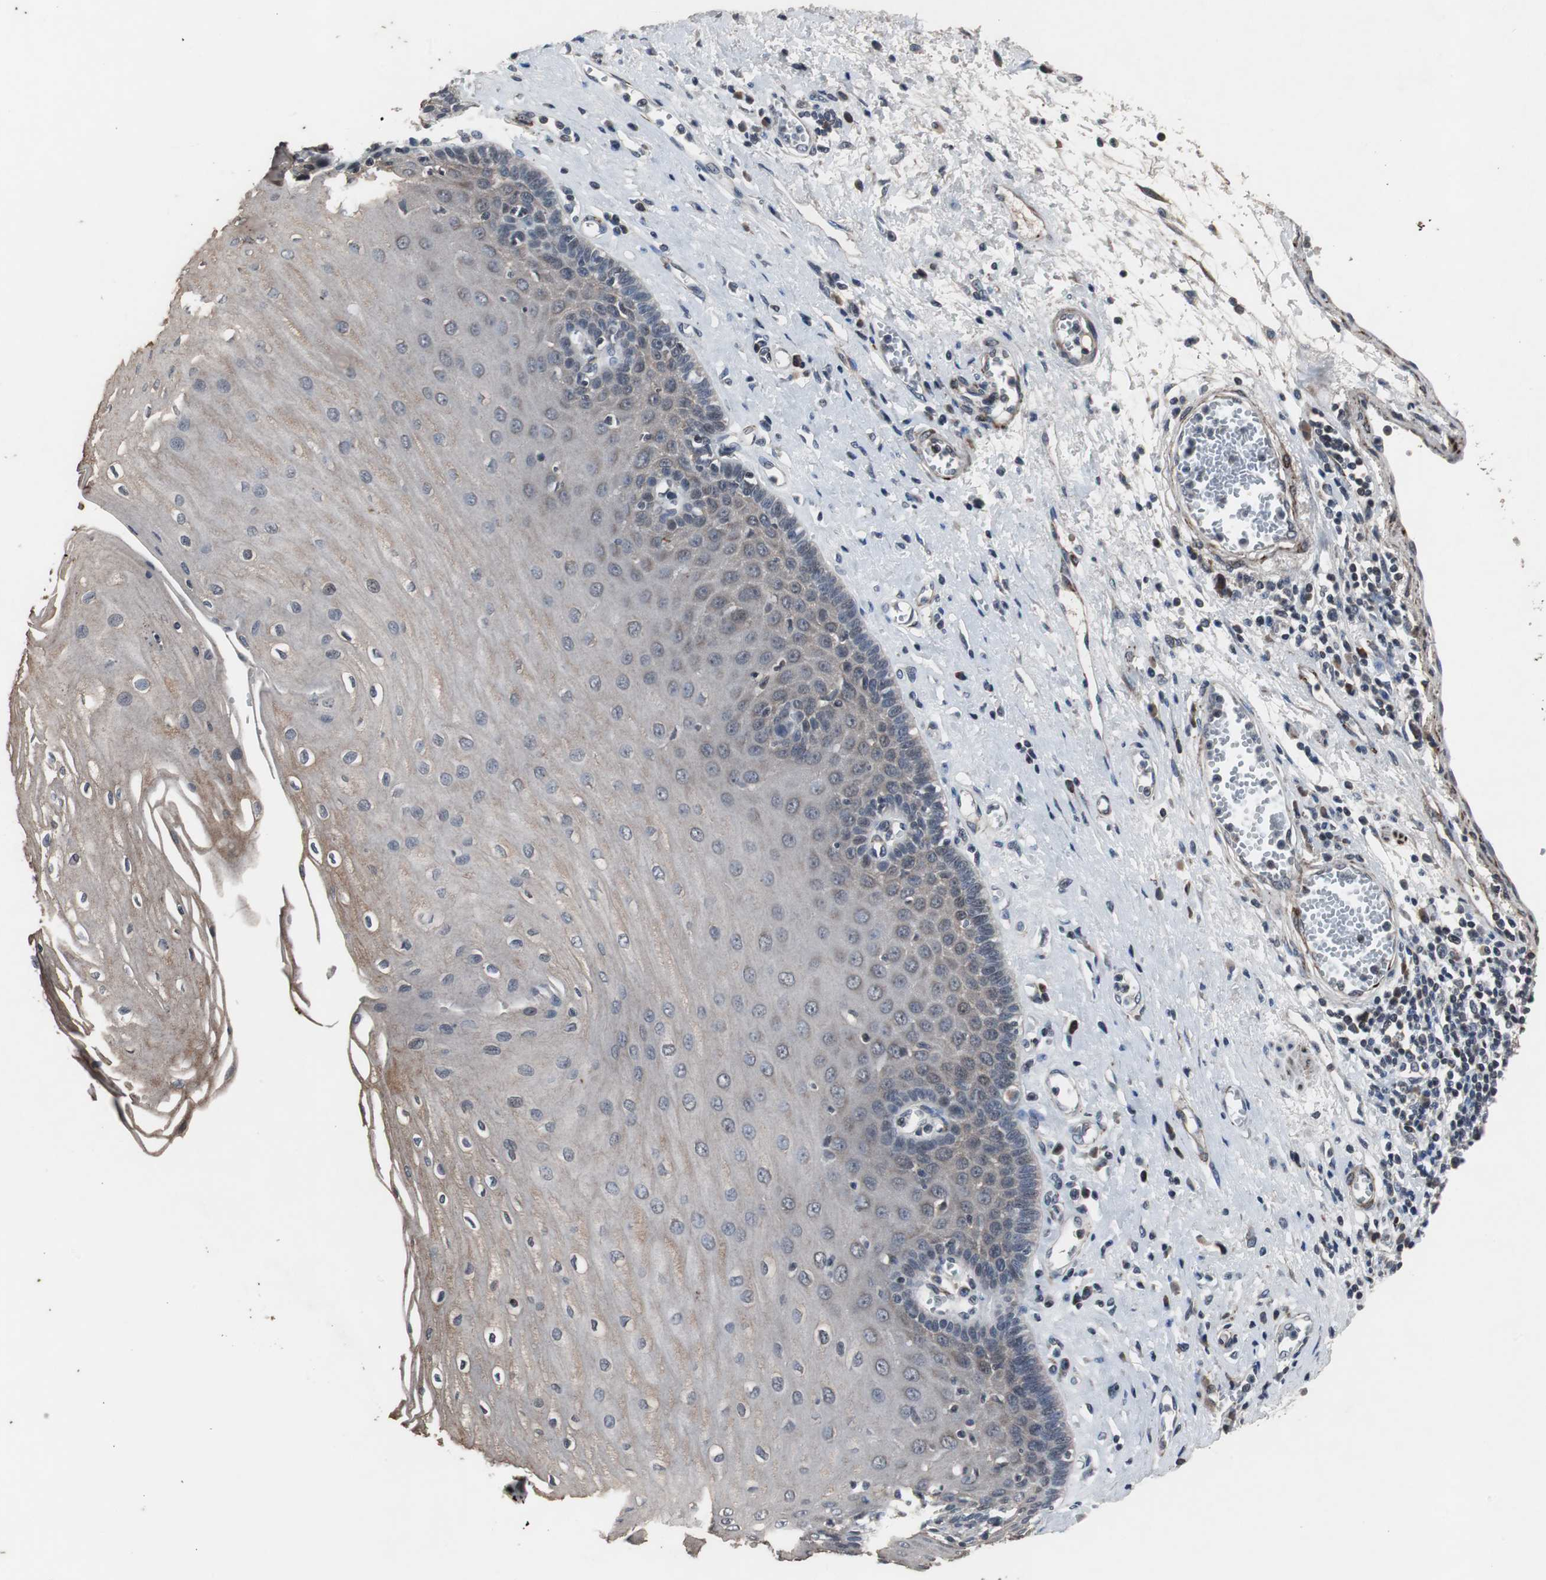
{"staining": {"intensity": "weak", "quantity": "<25%", "location": "cytoplasmic/membranous"}, "tissue": "esophagus", "cell_type": "Squamous epithelial cells", "image_type": "normal", "snomed": [{"axis": "morphology", "description": "Normal tissue, NOS"}, {"axis": "morphology", "description": "Squamous cell carcinoma, NOS"}, {"axis": "topography", "description": "Esophagus"}], "caption": "Histopathology image shows no significant protein staining in squamous epithelial cells of benign esophagus. Brightfield microscopy of immunohistochemistry stained with DAB (3,3'-diaminobenzidine) (brown) and hematoxylin (blue), captured at high magnification.", "gene": "CRADD", "patient": {"sex": "male", "age": 65}}